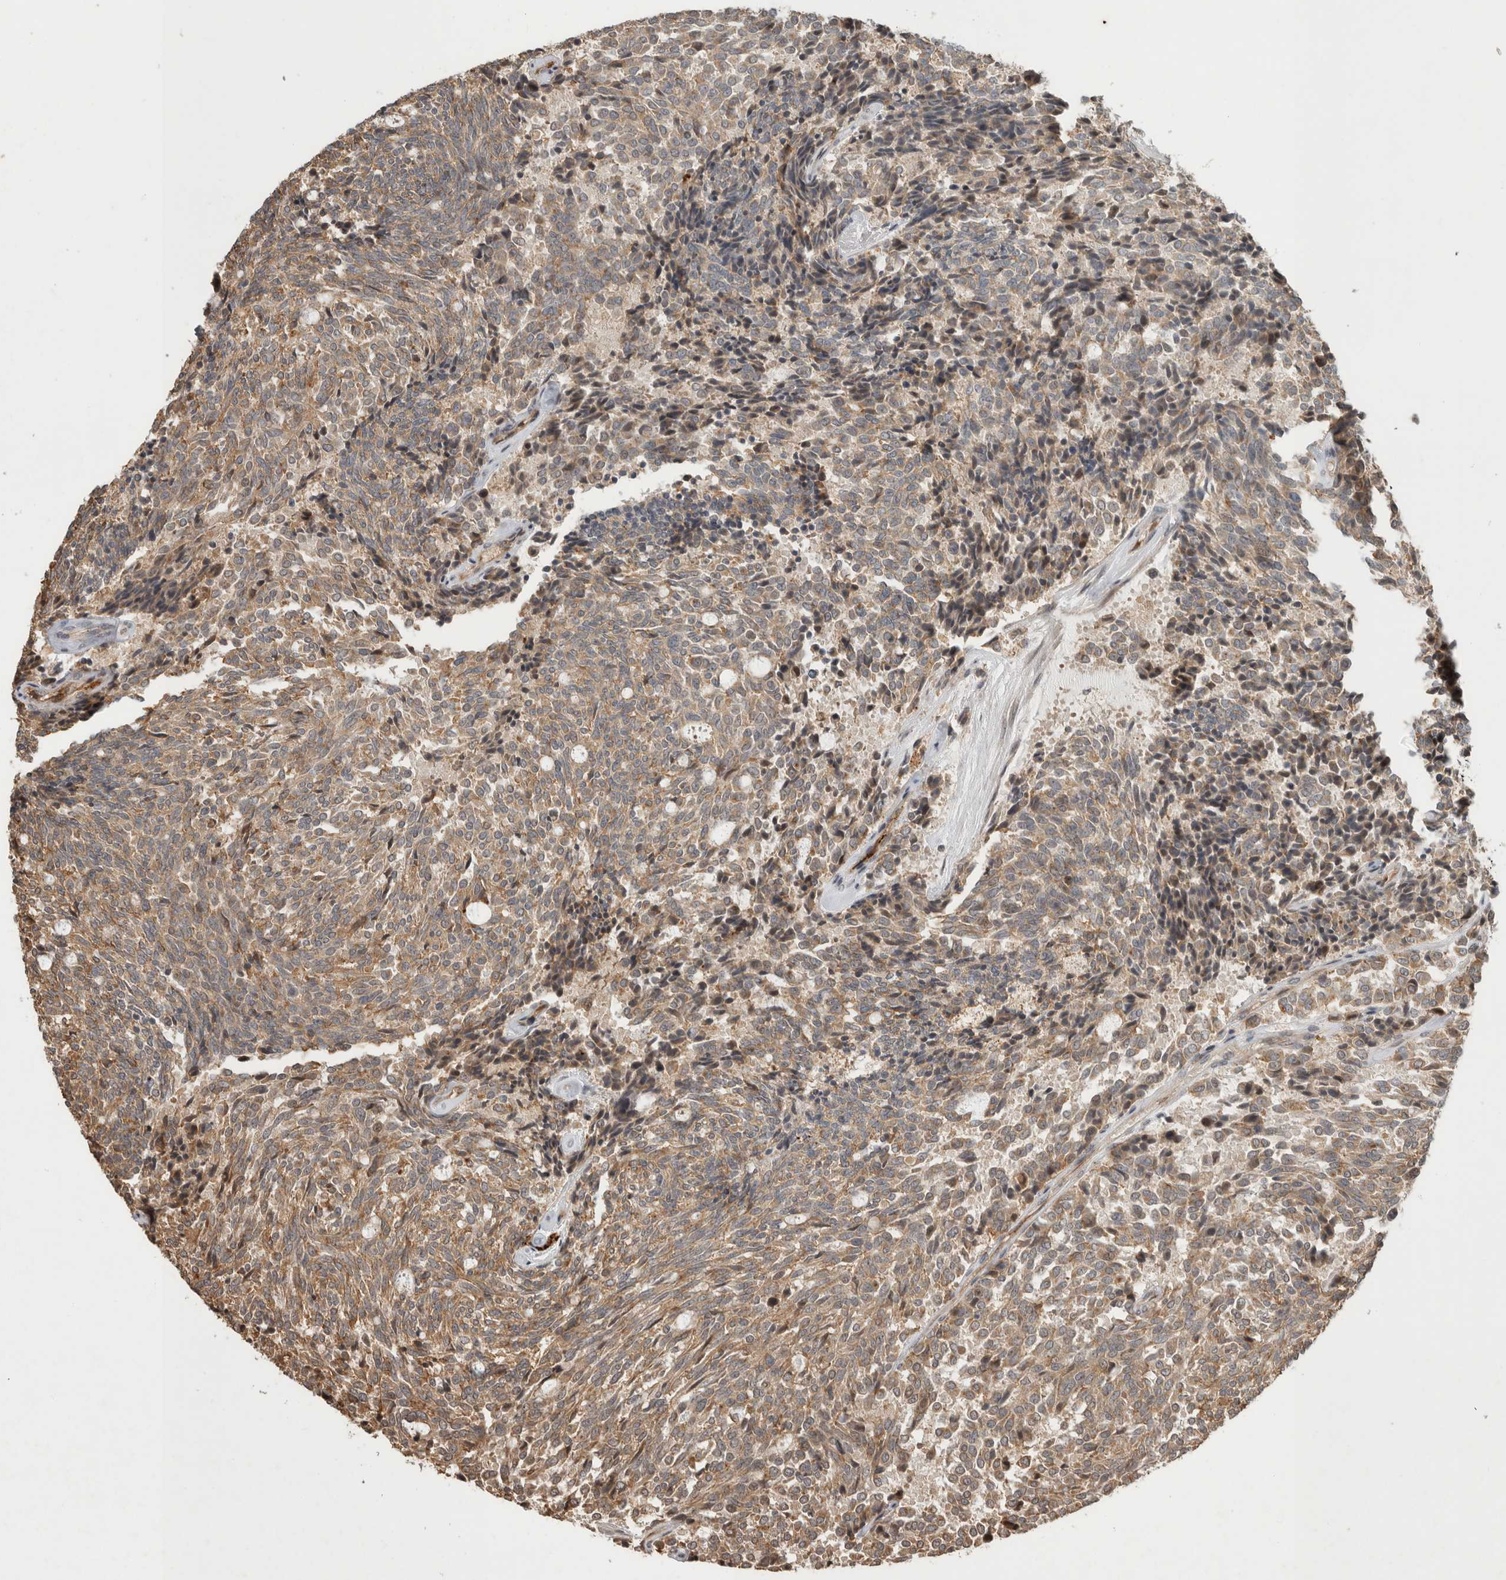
{"staining": {"intensity": "moderate", "quantity": "25%-75%", "location": "cytoplasmic/membranous"}, "tissue": "carcinoid", "cell_type": "Tumor cells", "image_type": "cancer", "snomed": [{"axis": "morphology", "description": "Carcinoid, malignant, NOS"}, {"axis": "topography", "description": "Pancreas"}], "caption": "Carcinoid (malignant) tissue displays moderate cytoplasmic/membranous staining in about 25%-75% of tumor cells, visualized by immunohistochemistry.", "gene": "PITPNC1", "patient": {"sex": "female", "age": 54}}